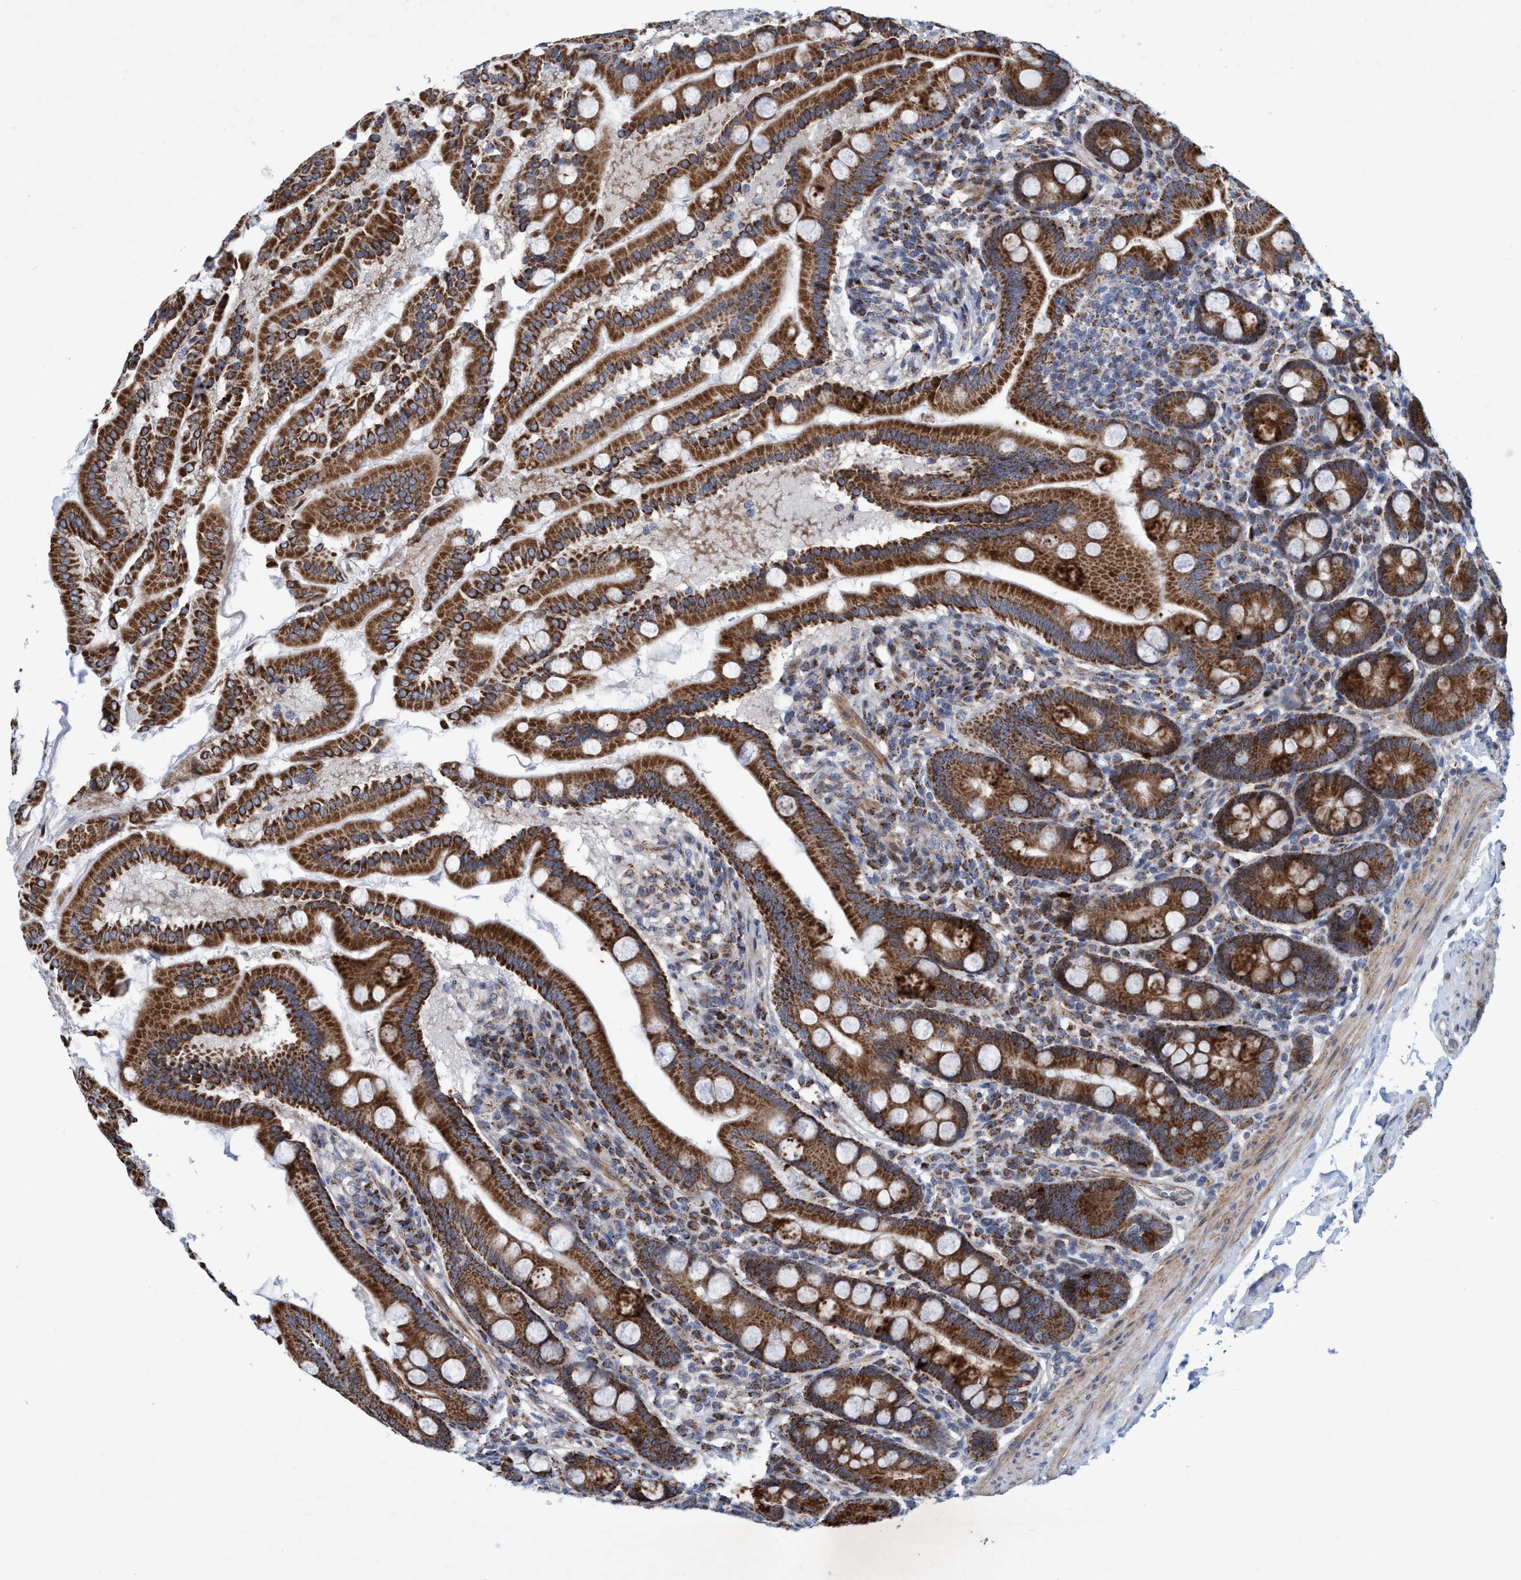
{"staining": {"intensity": "strong", "quantity": ">75%", "location": "cytoplasmic/membranous"}, "tissue": "duodenum", "cell_type": "Glandular cells", "image_type": "normal", "snomed": [{"axis": "morphology", "description": "Normal tissue, NOS"}, {"axis": "topography", "description": "Duodenum"}], "caption": "Human duodenum stained with a brown dye exhibits strong cytoplasmic/membranous positive expression in approximately >75% of glandular cells.", "gene": "POLR1F", "patient": {"sex": "male", "age": 50}}